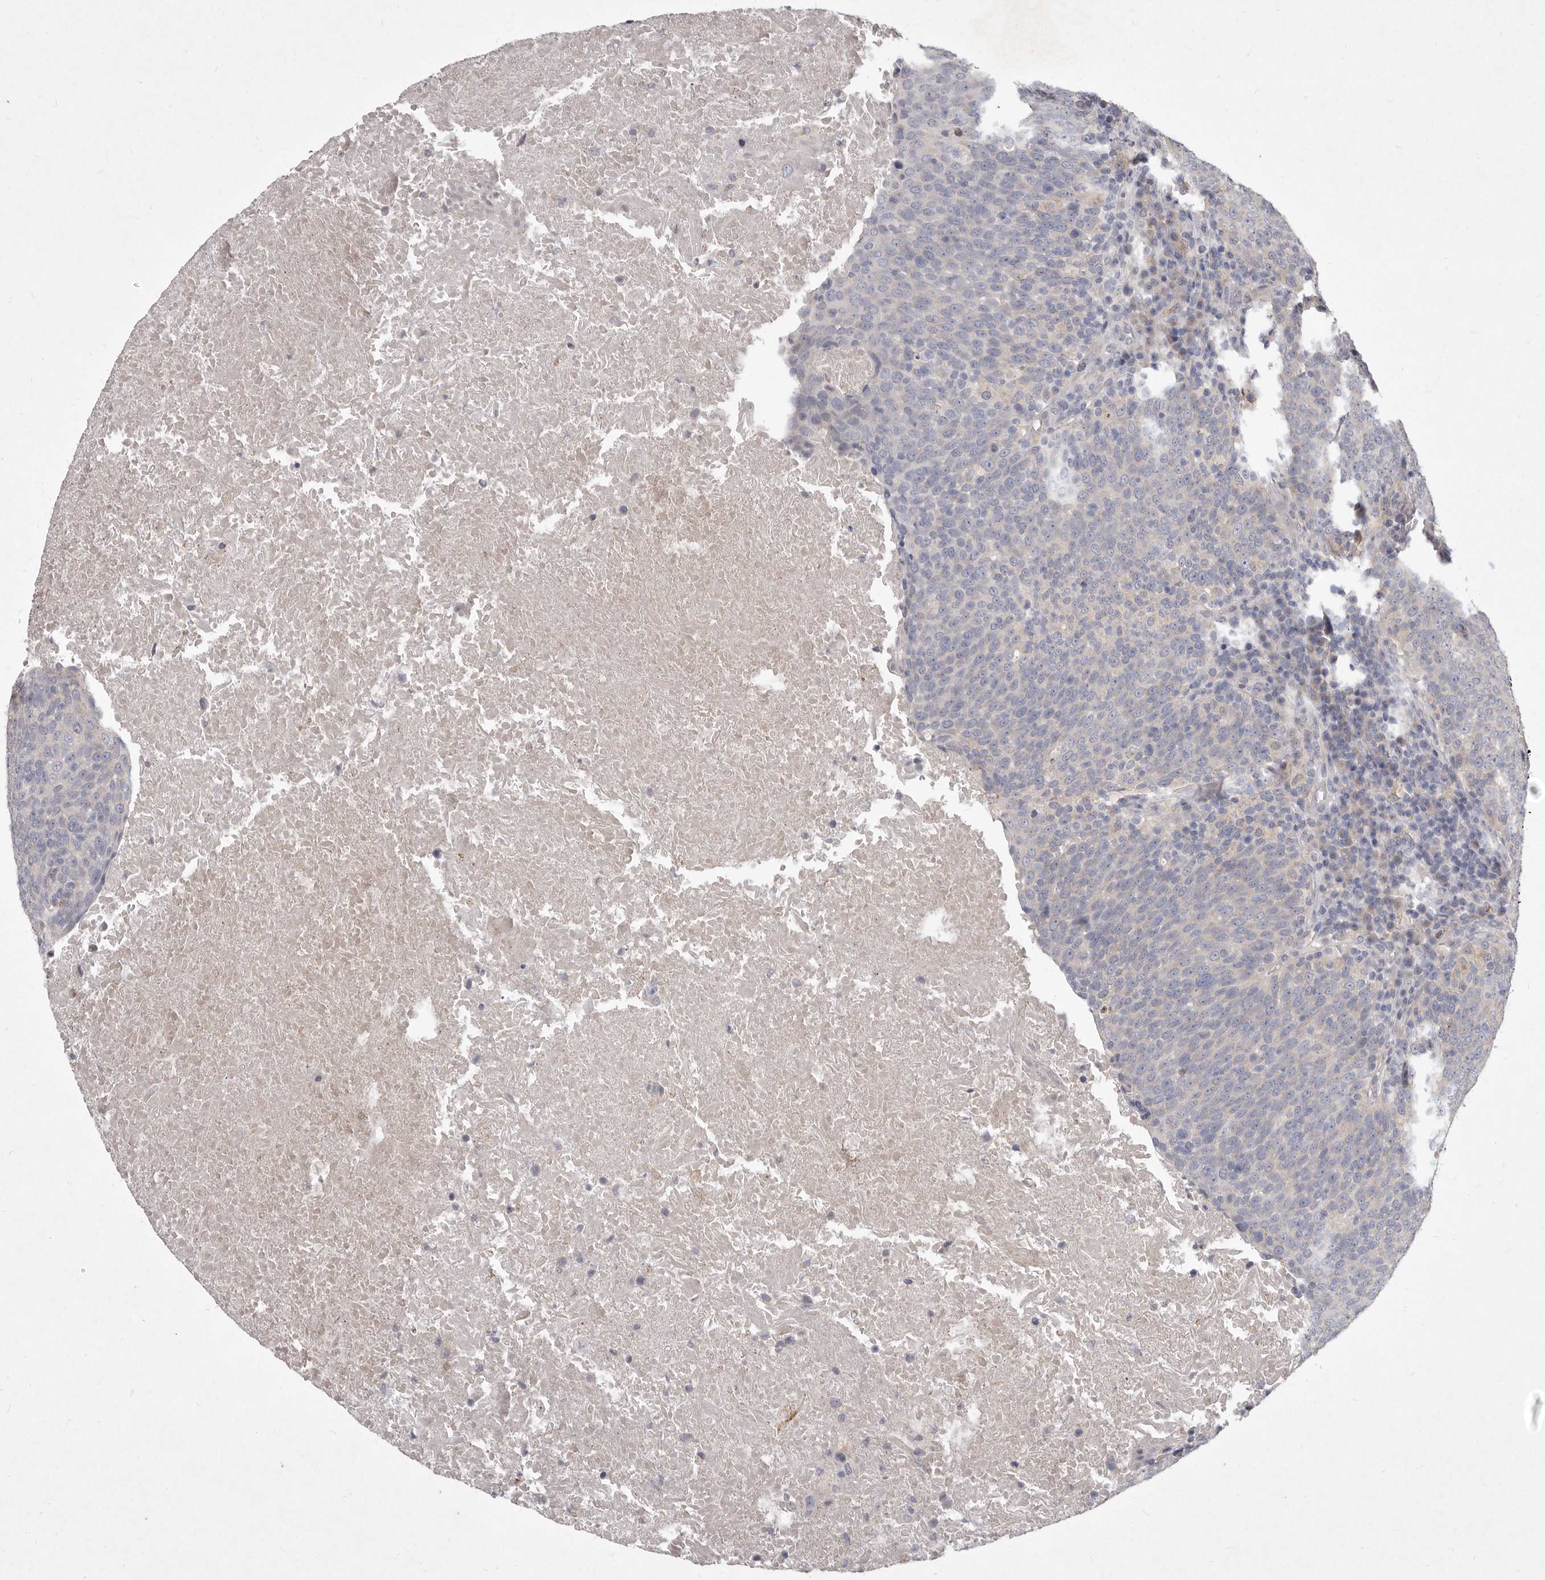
{"staining": {"intensity": "negative", "quantity": "none", "location": "none"}, "tissue": "head and neck cancer", "cell_type": "Tumor cells", "image_type": "cancer", "snomed": [{"axis": "morphology", "description": "Squamous cell carcinoma, NOS"}, {"axis": "morphology", "description": "Squamous cell carcinoma, metastatic, NOS"}, {"axis": "topography", "description": "Lymph node"}, {"axis": "topography", "description": "Head-Neck"}], "caption": "An immunohistochemistry (IHC) micrograph of head and neck cancer is shown. There is no staining in tumor cells of head and neck cancer.", "gene": "P2RX6", "patient": {"sex": "male", "age": 62}}